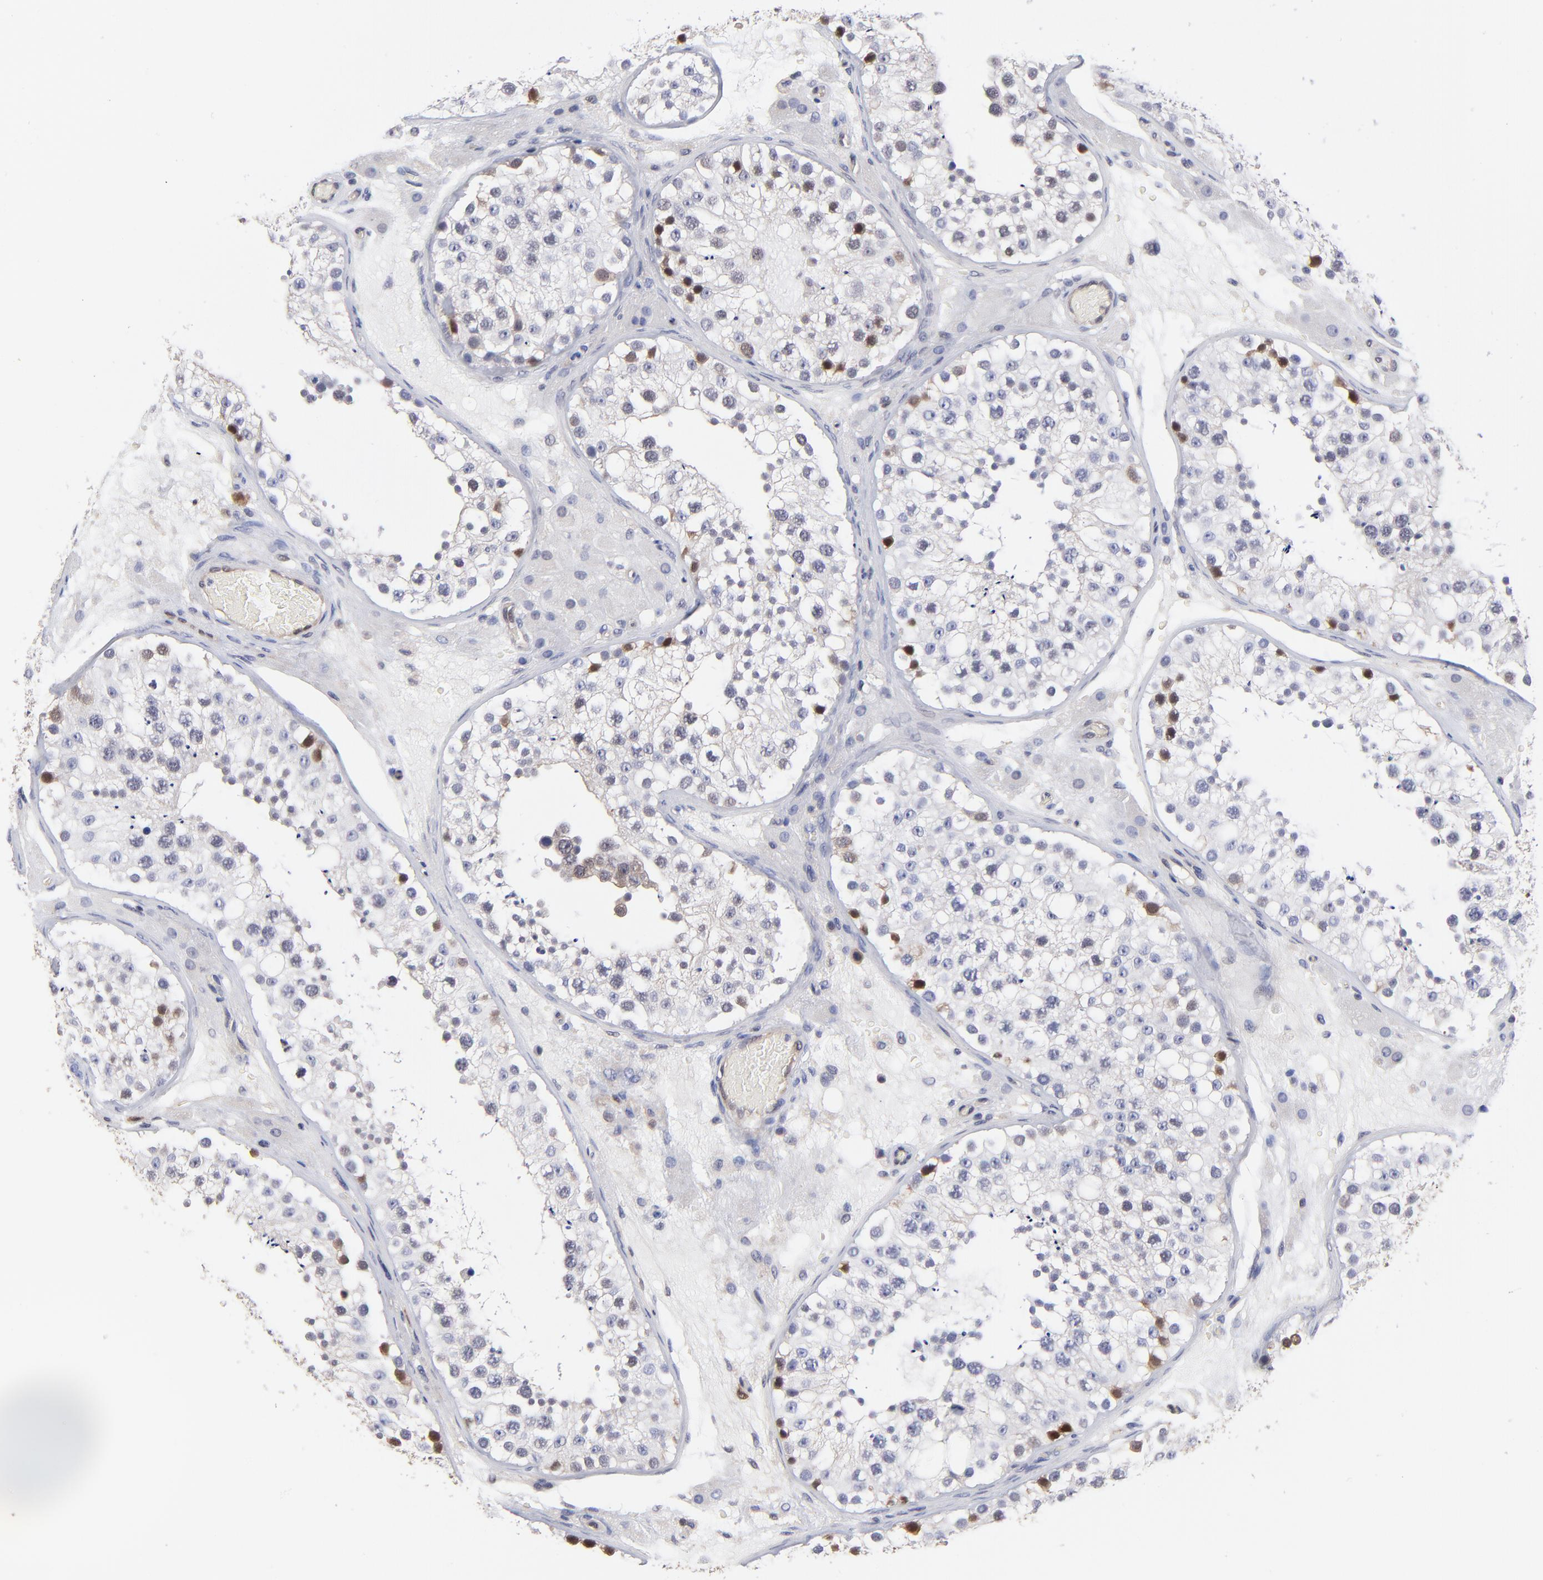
{"staining": {"intensity": "moderate", "quantity": "<25%", "location": "nuclear"}, "tissue": "testis", "cell_type": "Cells in seminiferous ducts", "image_type": "normal", "snomed": [{"axis": "morphology", "description": "Normal tissue, NOS"}, {"axis": "topography", "description": "Testis"}], "caption": "The micrograph shows immunohistochemical staining of normal testis. There is moderate nuclear expression is seen in about <25% of cells in seminiferous ducts. (DAB IHC with brightfield microscopy, high magnification).", "gene": "DCTPP1", "patient": {"sex": "male", "age": 26}}